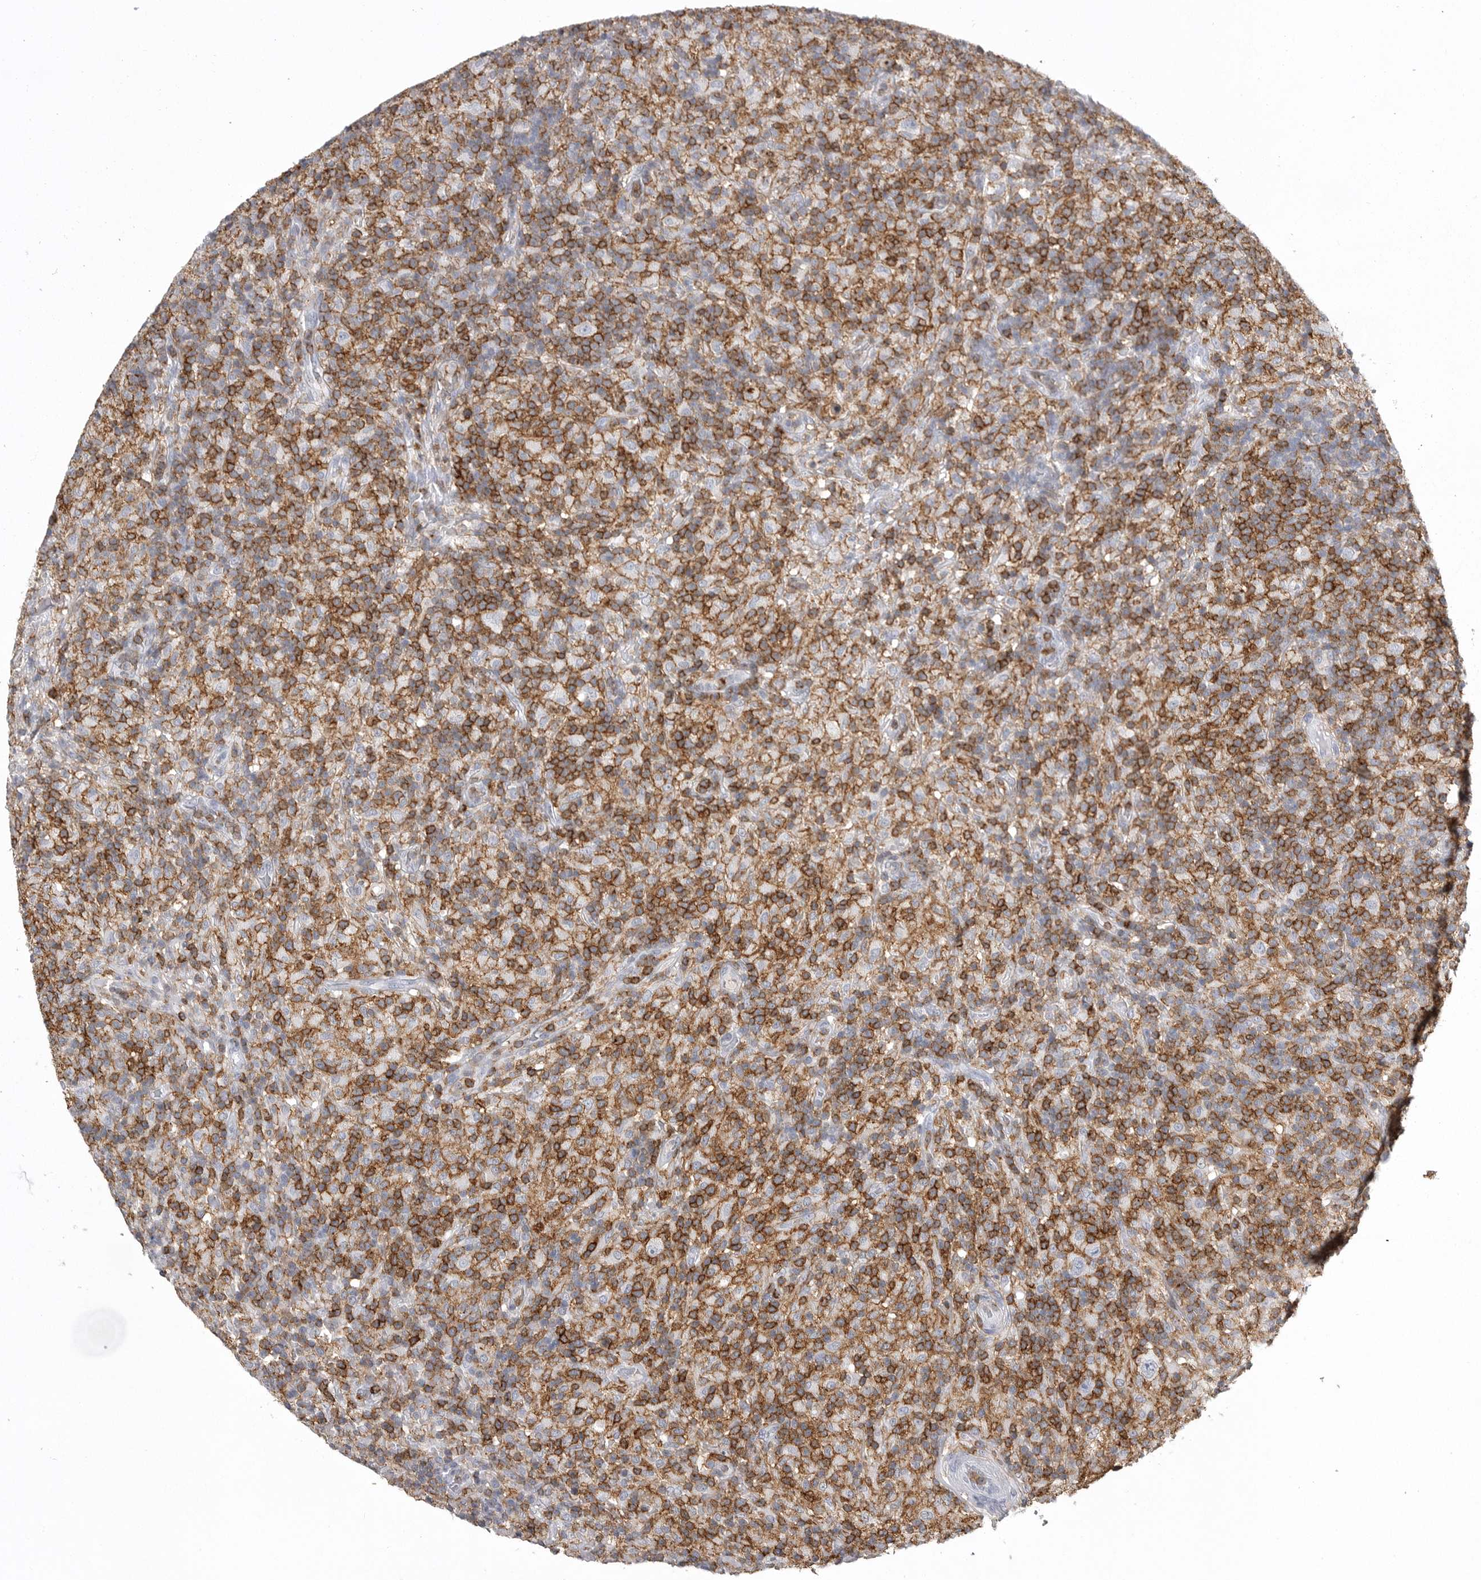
{"staining": {"intensity": "negative", "quantity": "none", "location": "none"}, "tissue": "lymphoma", "cell_type": "Tumor cells", "image_type": "cancer", "snomed": [{"axis": "morphology", "description": "Hodgkin's disease, NOS"}, {"axis": "topography", "description": "Lymph node"}], "caption": "DAB immunohistochemical staining of human lymphoma exhibits no significant staining in tumor cells.", "gene": "ITGAL", "patient": {"sex": "male", "age": 70}}